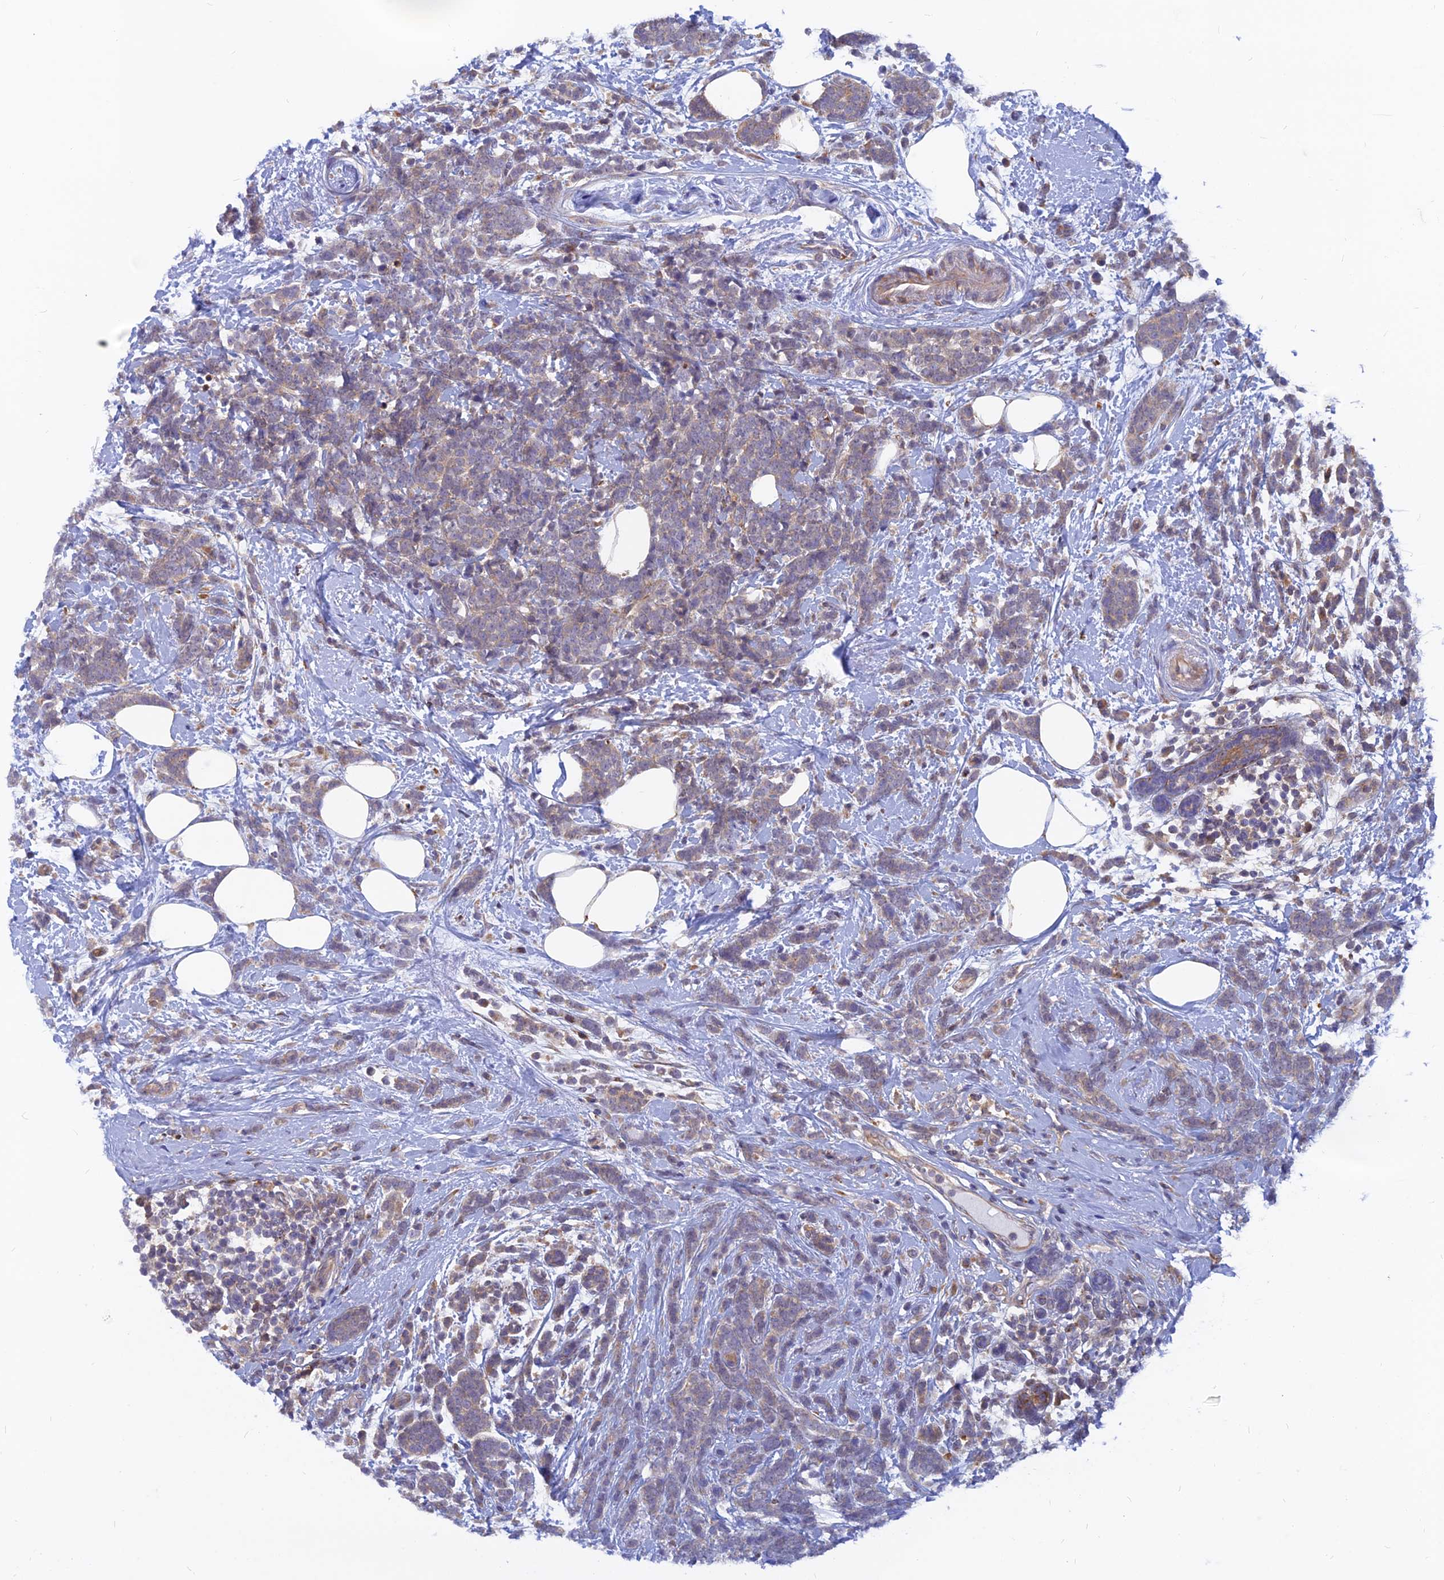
{"staining": {"intensity": "weak", "quantity": "25%-75%", "location": "cytoplasmic/membranous"}, "tissue": "breast cancer", "cell_type": "Tumor cells", "image_type": "cancer", "snomed": [{"axis": "morphology", "description": "Lobular carcinoma"}, {"axis": "topography", "description": "Breast"}], "caption": "IHC of lobular carcinoma (breast) shows low levels of weak cytoplasmic/membranous staining in approximately 25%-75% of tumor cells.", "gene": "DNAJC16", "patient": {"sex": "female", "age": 58}}